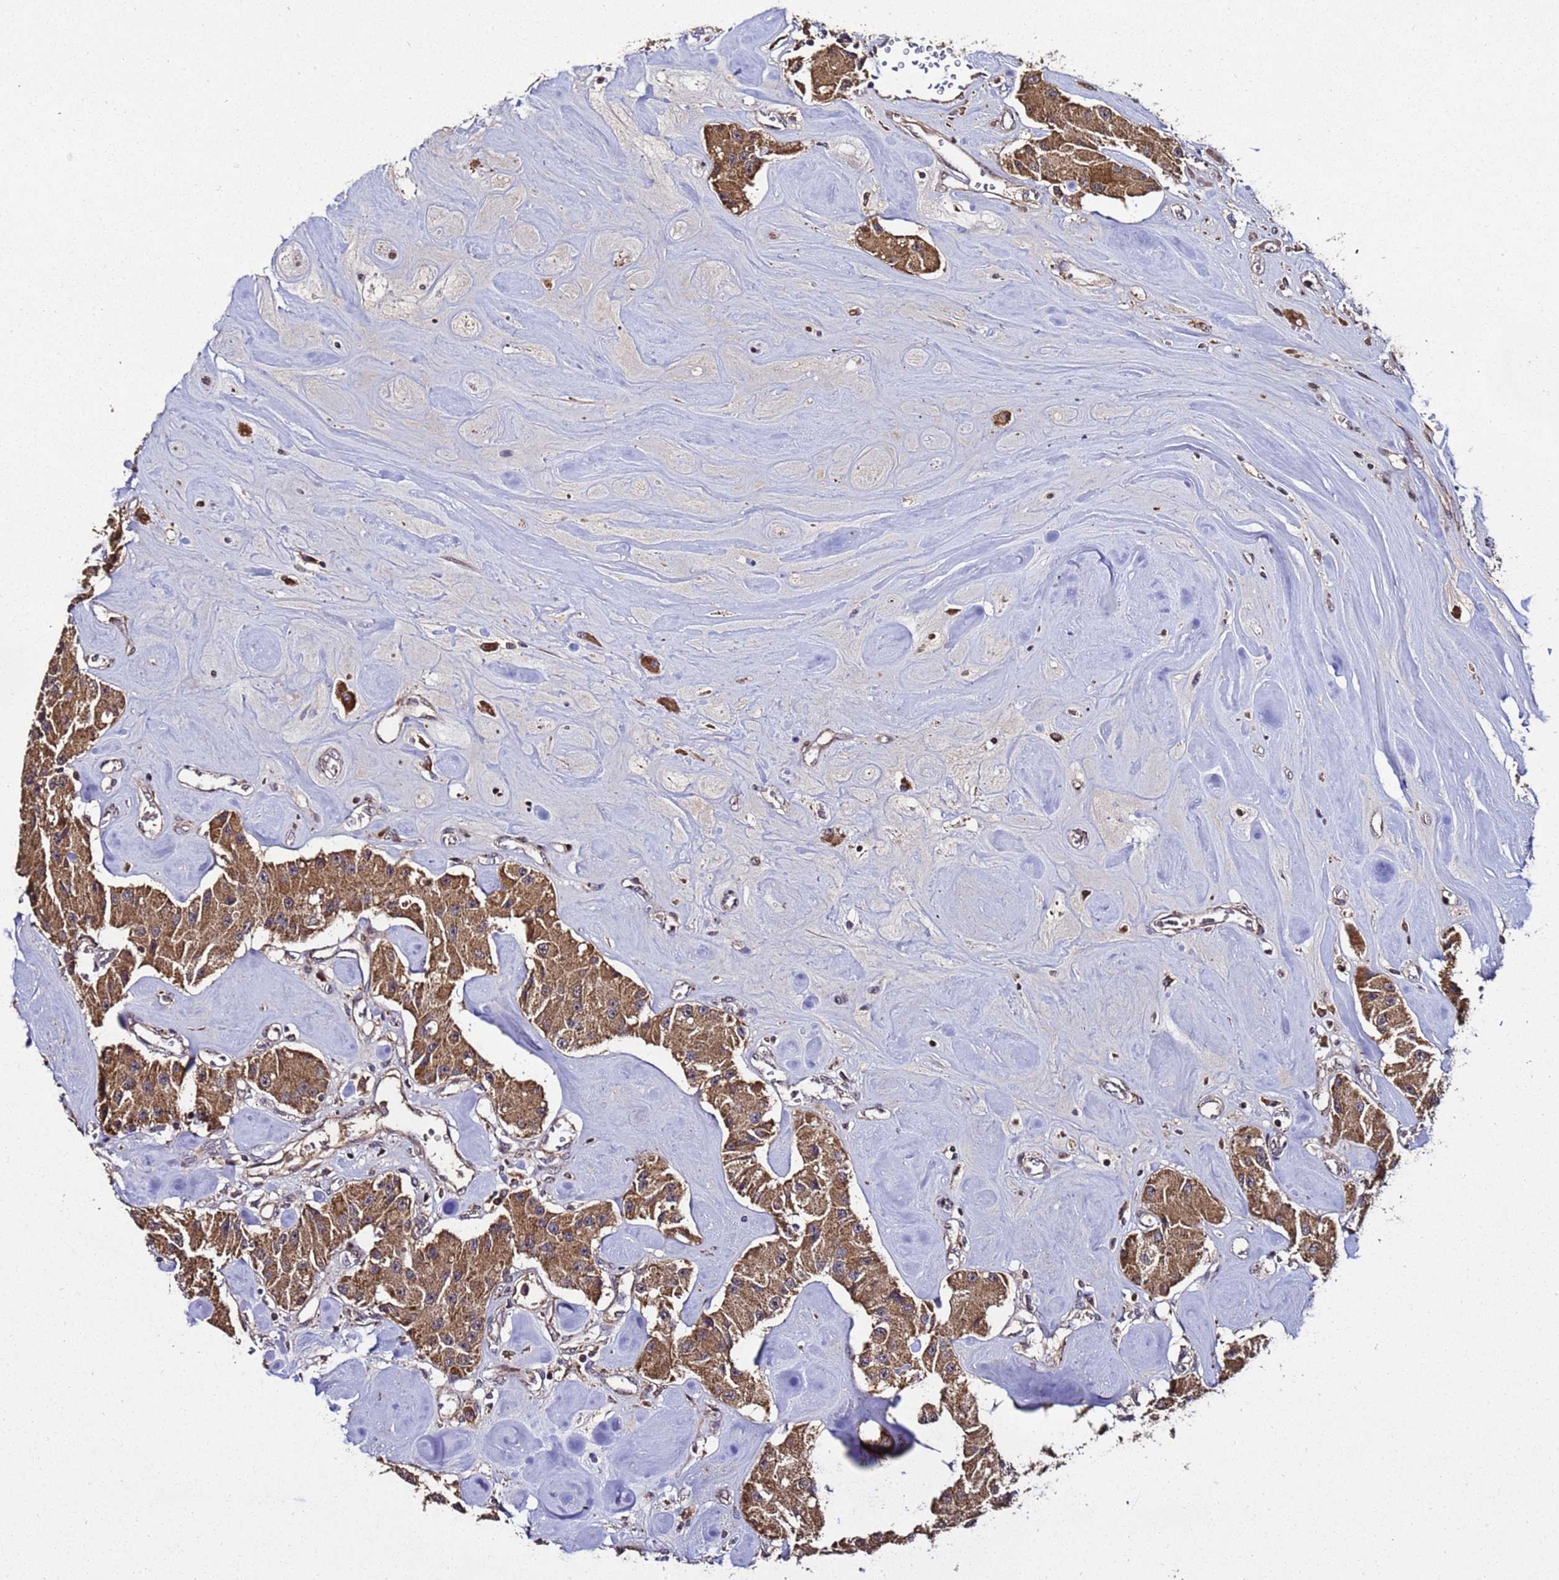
{"staining": {"intensity": "moderate", "quantity": ">75%", "location": "cytoplasmic/membranous"}, "tissue": "carcinoid", "cell_type": "Tumor cells", "image_type": "cancer", "snomed": [{"axis": "morphology", "description": "Carcinoid, malignant, NOS"}, {"axis": "topography", "description": "Pancreas"}], "caption": "Carcinoid was stained to show a protein in brown. There is medium levels of moderate cytoplasmic/membranous expression in approximately >75% of tumor cells.", "gene": "WNK4", "patient": {"sex": "male", "age": 41}}